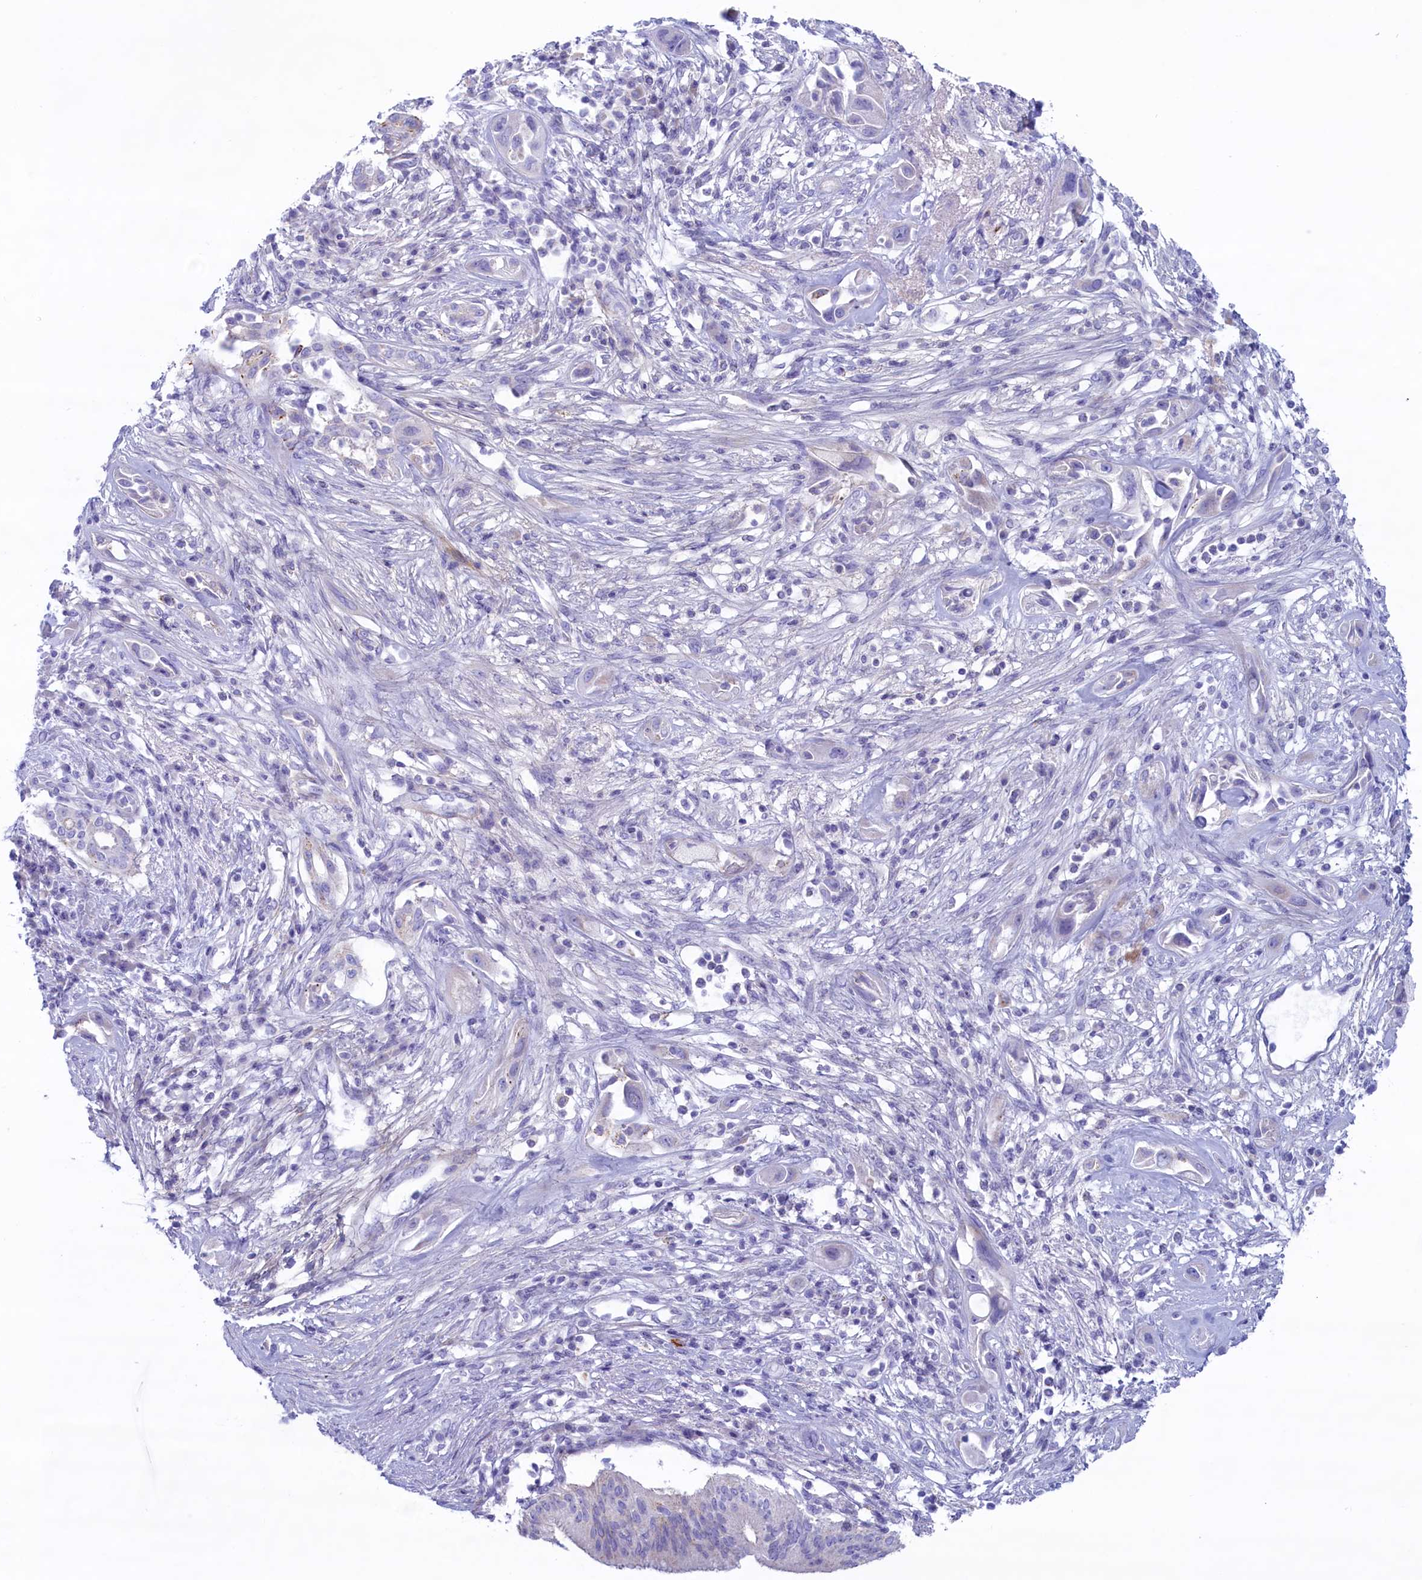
{"staining": {"intensity": "negative", "quantity": "none", "location": "none"}, "tissue": "pancreatic cancer", "cell_type": "Tumor cells", "image_type": "cancer", "snomed": [{"axis": "morphology", "description": "Adenocarcinoma, NOS"}, {"axis": "topography", "description": "Pancreas"}], "caption": "Tumor cells are negative for brown protein staining in adenocarcinoma (pancreatic). (Stains: DAB (3,3'-diaminobenzidine) immunohistochemistry with hematoxylin counter stain, Microscopy: brightfield microscopy at high magnification).", "gene": "MPV17L2", "patient": {"sex": "male", "age": 68}}